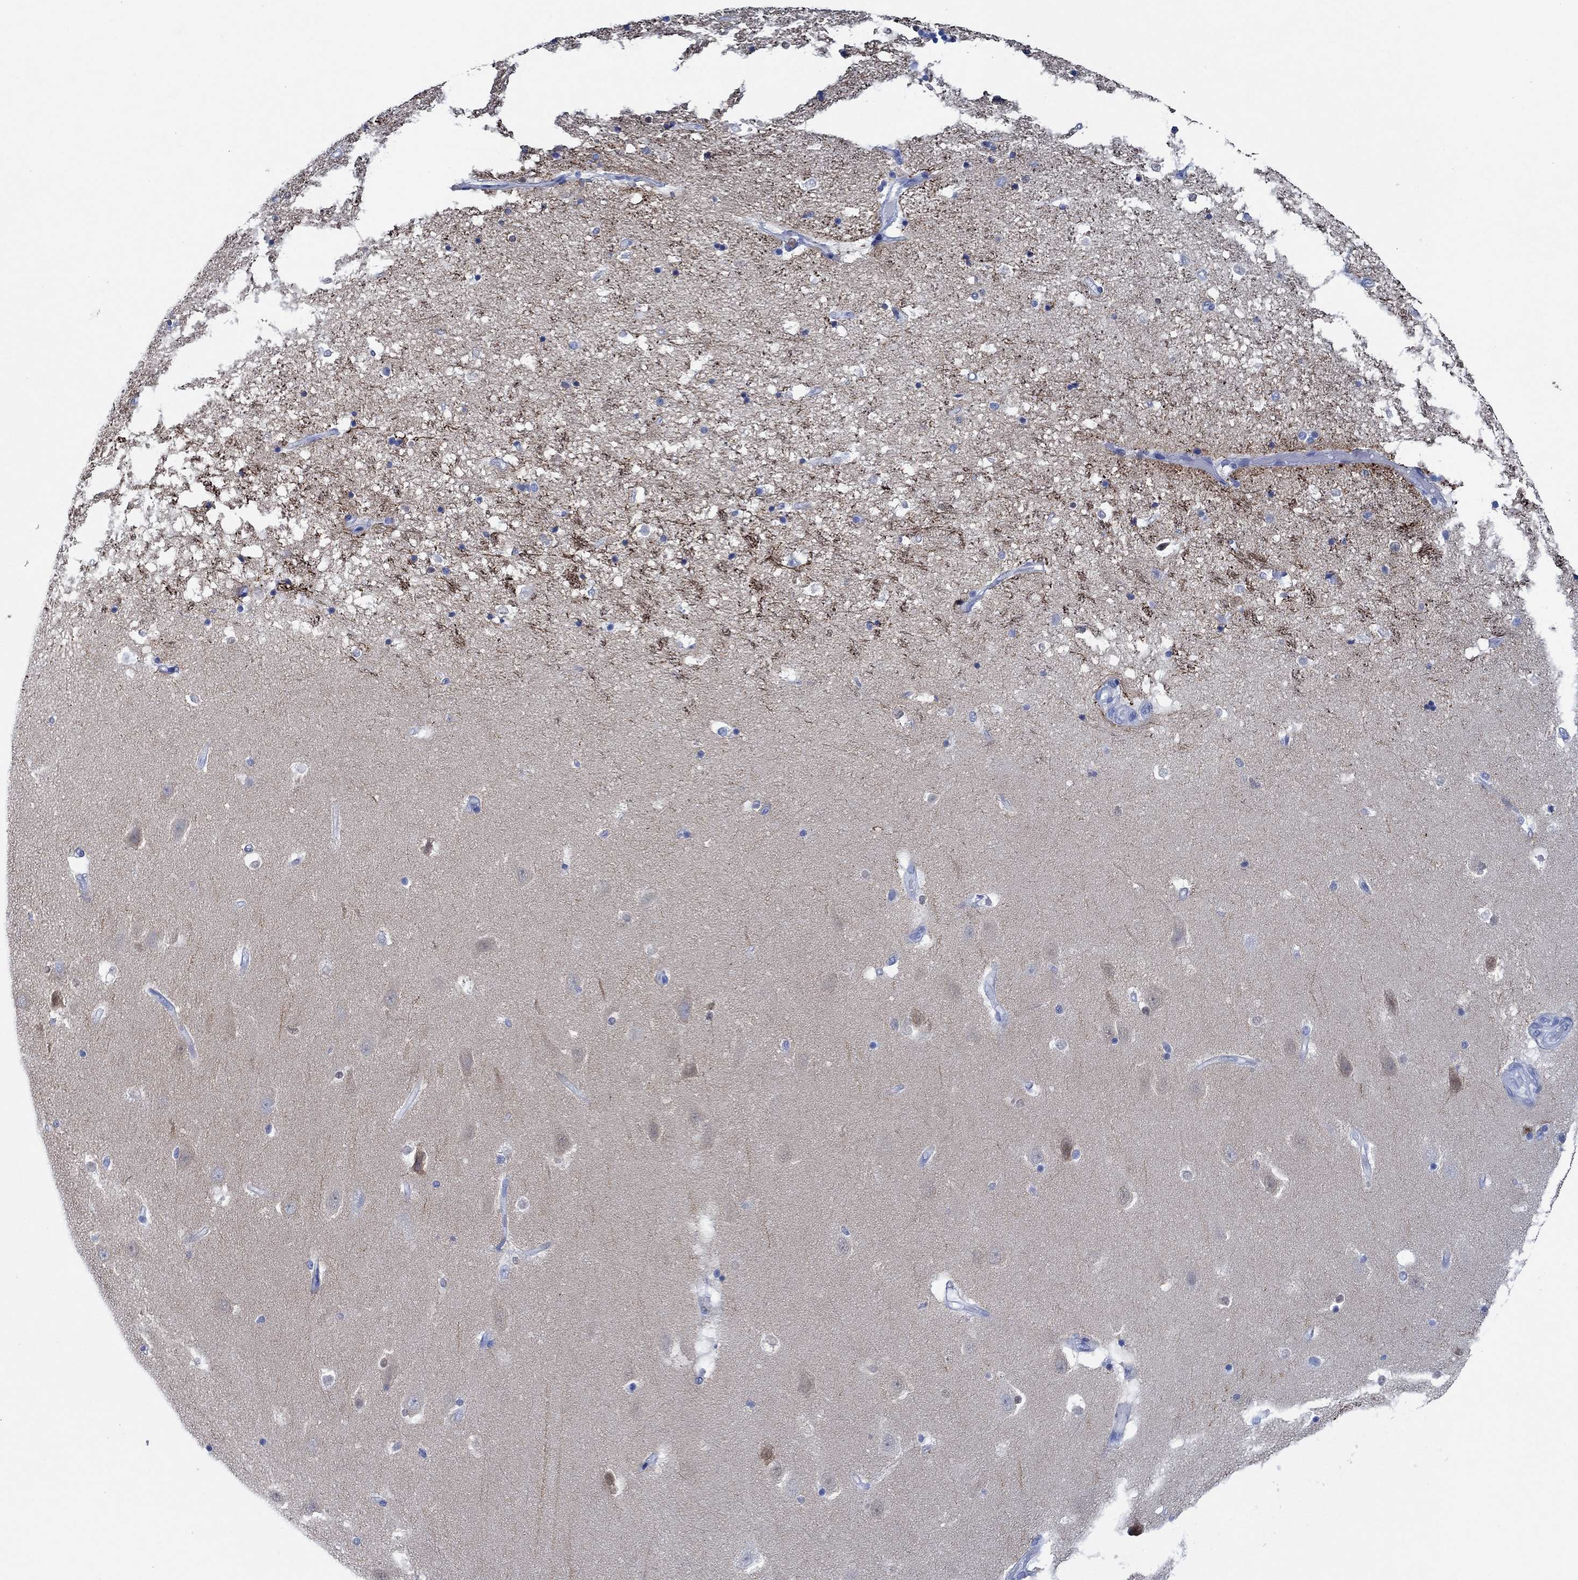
{"staining": {"intensity": "negative", "quantity": "none", "location": "none"}, "tissue": "hippocampus", "cell_type": "Glial cells", "image_type": "normal", "snomed": [{"axis": "morphology", "description": "Normal tissue, NOS"}, {"axis": "topography", "description": "Hippocampus"}], "caption": "Normal hippocampus was stained to show a protein in brown. There is no significant positivity in glial cells. (Immunohistochemistry, brightfield microscopy, high magnification).", "gene": "ZNF671", "patient": {"sex": "male", "age": 49}}